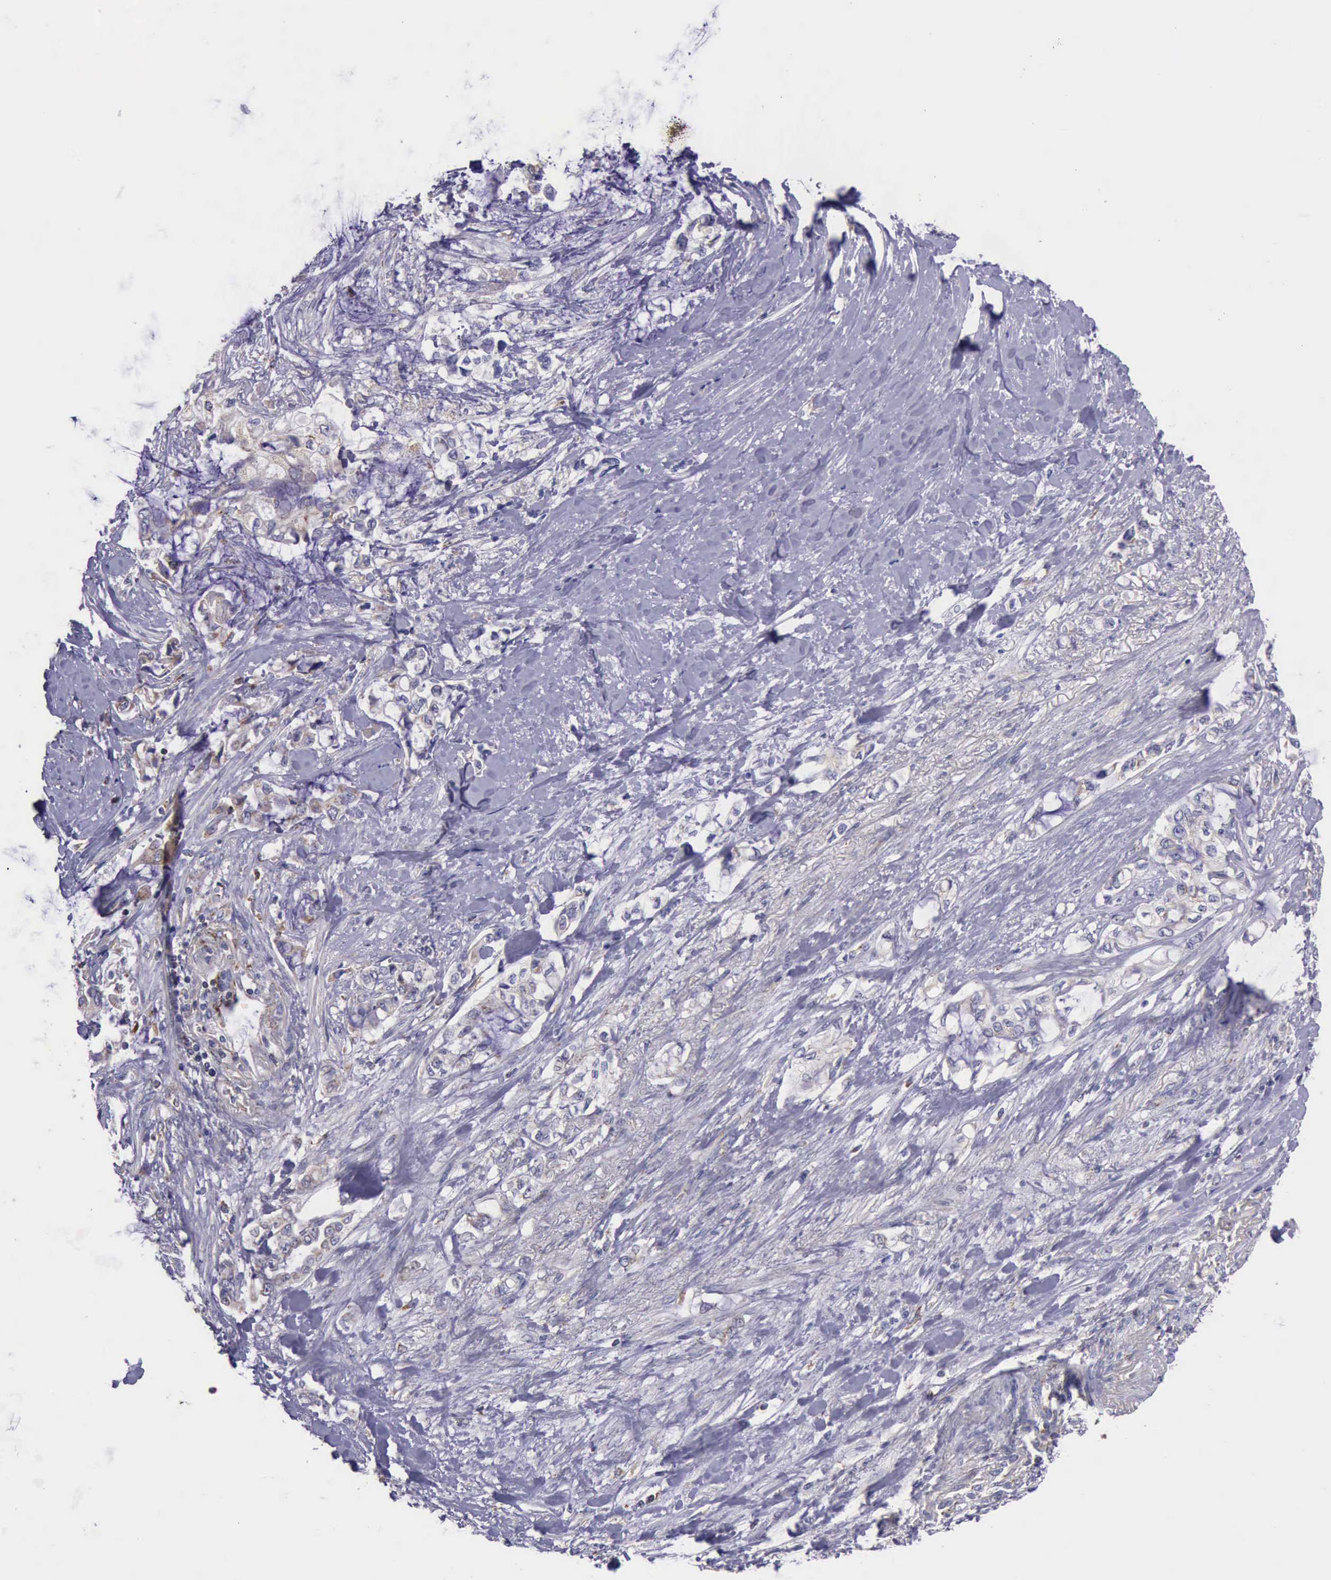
{"staining": {"intensity": "weak", "quantity": "25%-75%", "location": "cytoplasmic/membranous"}, "tissue": "pancreatic cancer", "cell_type": "Tumor cells", "image_type": "cancer", "snomed": [{"axis": "morphology", "description": "Adenocarcinoma, NOS"}, {"axis": "topography", "description": "Pancreas"}], "caption": "An IHC histopathology image of neoplastic tissue is shown. Protein staining in brown labels weak cytoplasmic/membranous positivity in pancreatic cancer (adenocarcinoma) within tumor cells.", "gene": "TXN2", "patient": {"sex": "female", "age": 70}}